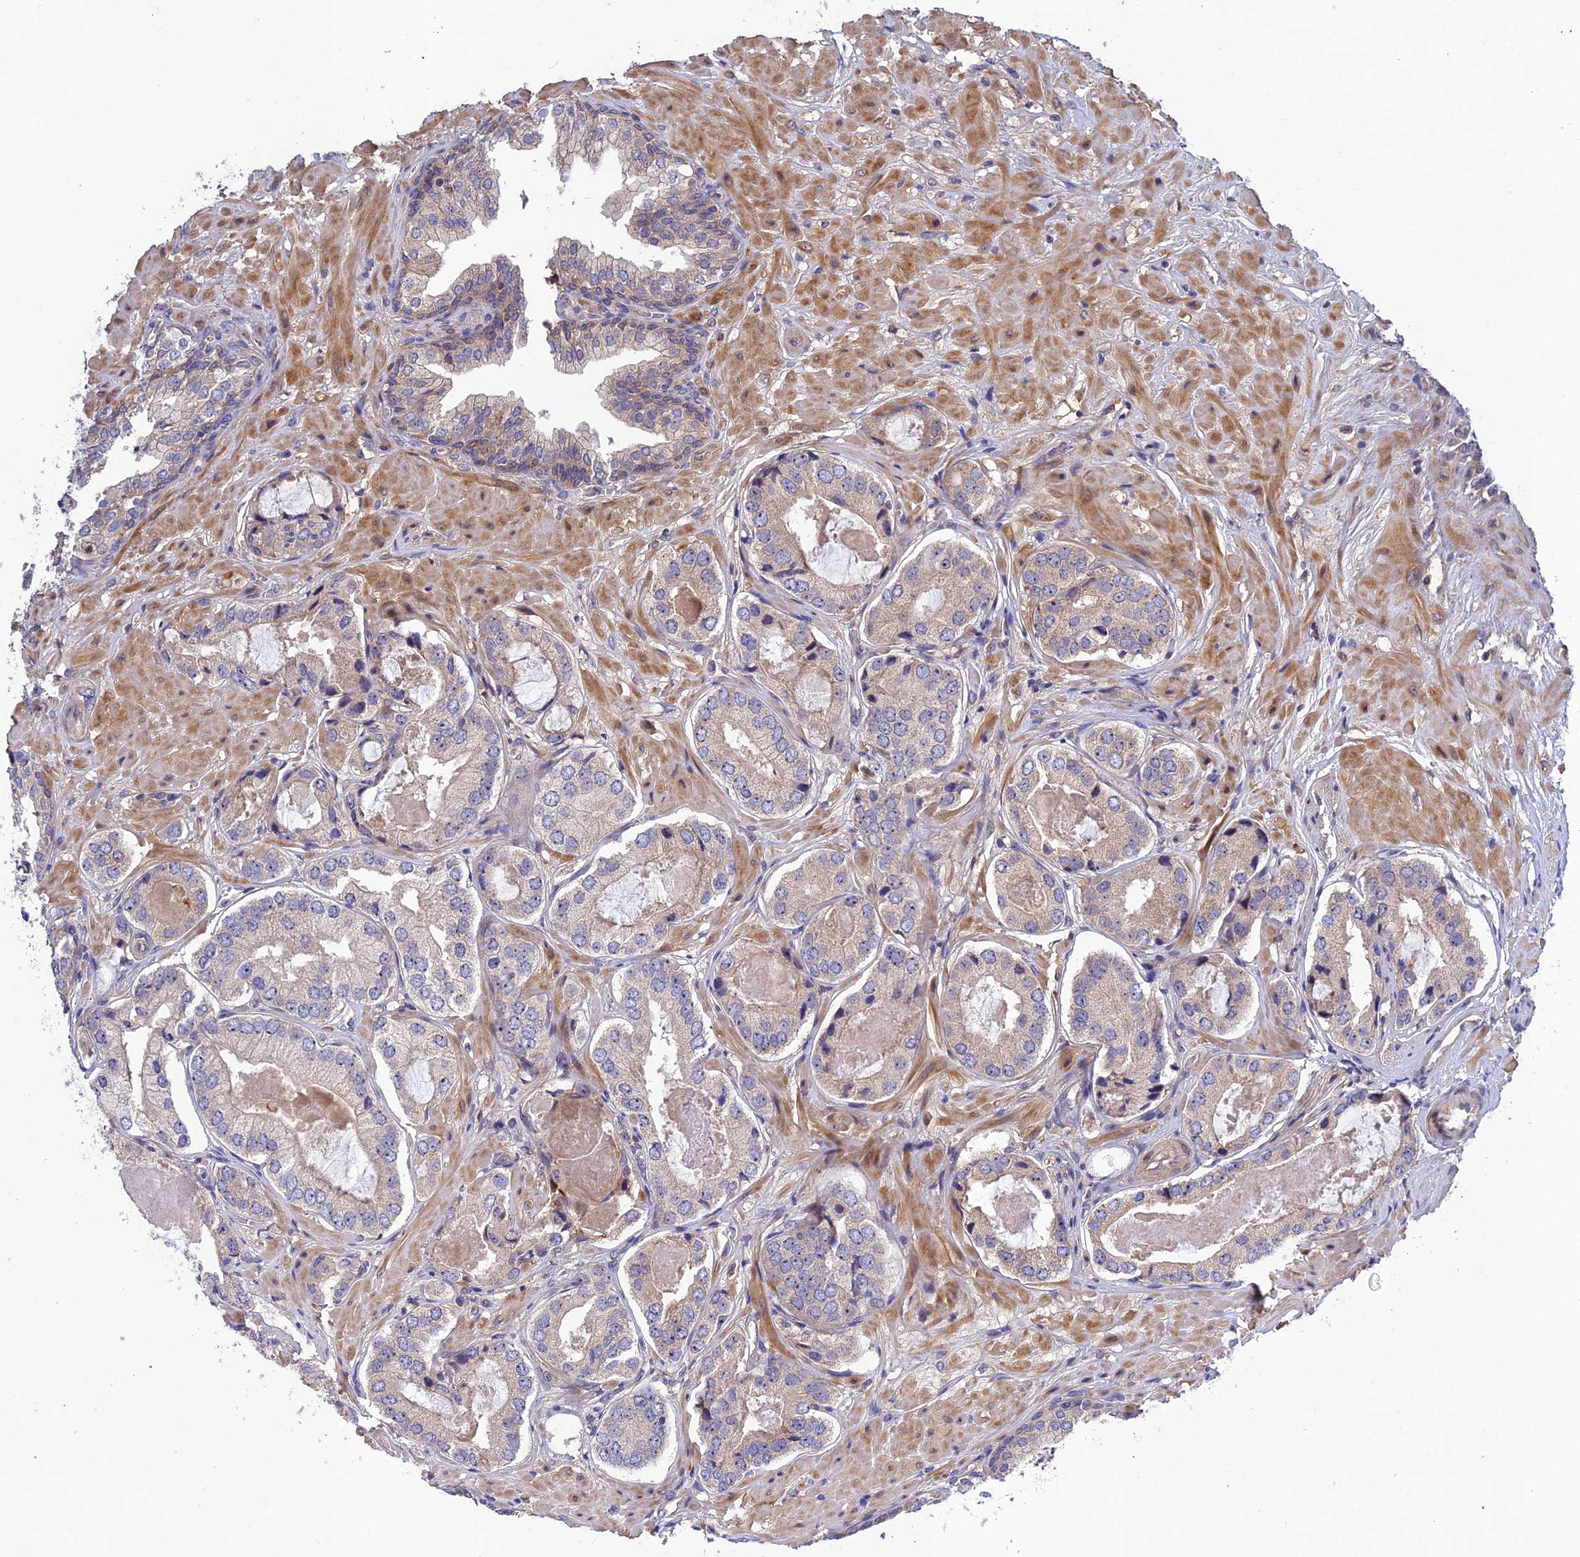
{"staining": {"intensity": "negative", "quantity": "none", "location": "none"}, "tissue": "prostate cancer", "cell_type": "Tumor cells", "image_type": "cancer", "snomed": [{"axis": "morphology", "description": "Adenocarcinoma, High grade"}, {"axis": "topography", "description": "Prostate"}], "caption": "Immunohistochemical staining of prostate high-grade adenocarcinoma demonstrates no significant expression in tumor cells. Nuclei are stained in blue.", "gene": "CRACD", "patient": {"sex": "male", "age": 59}}